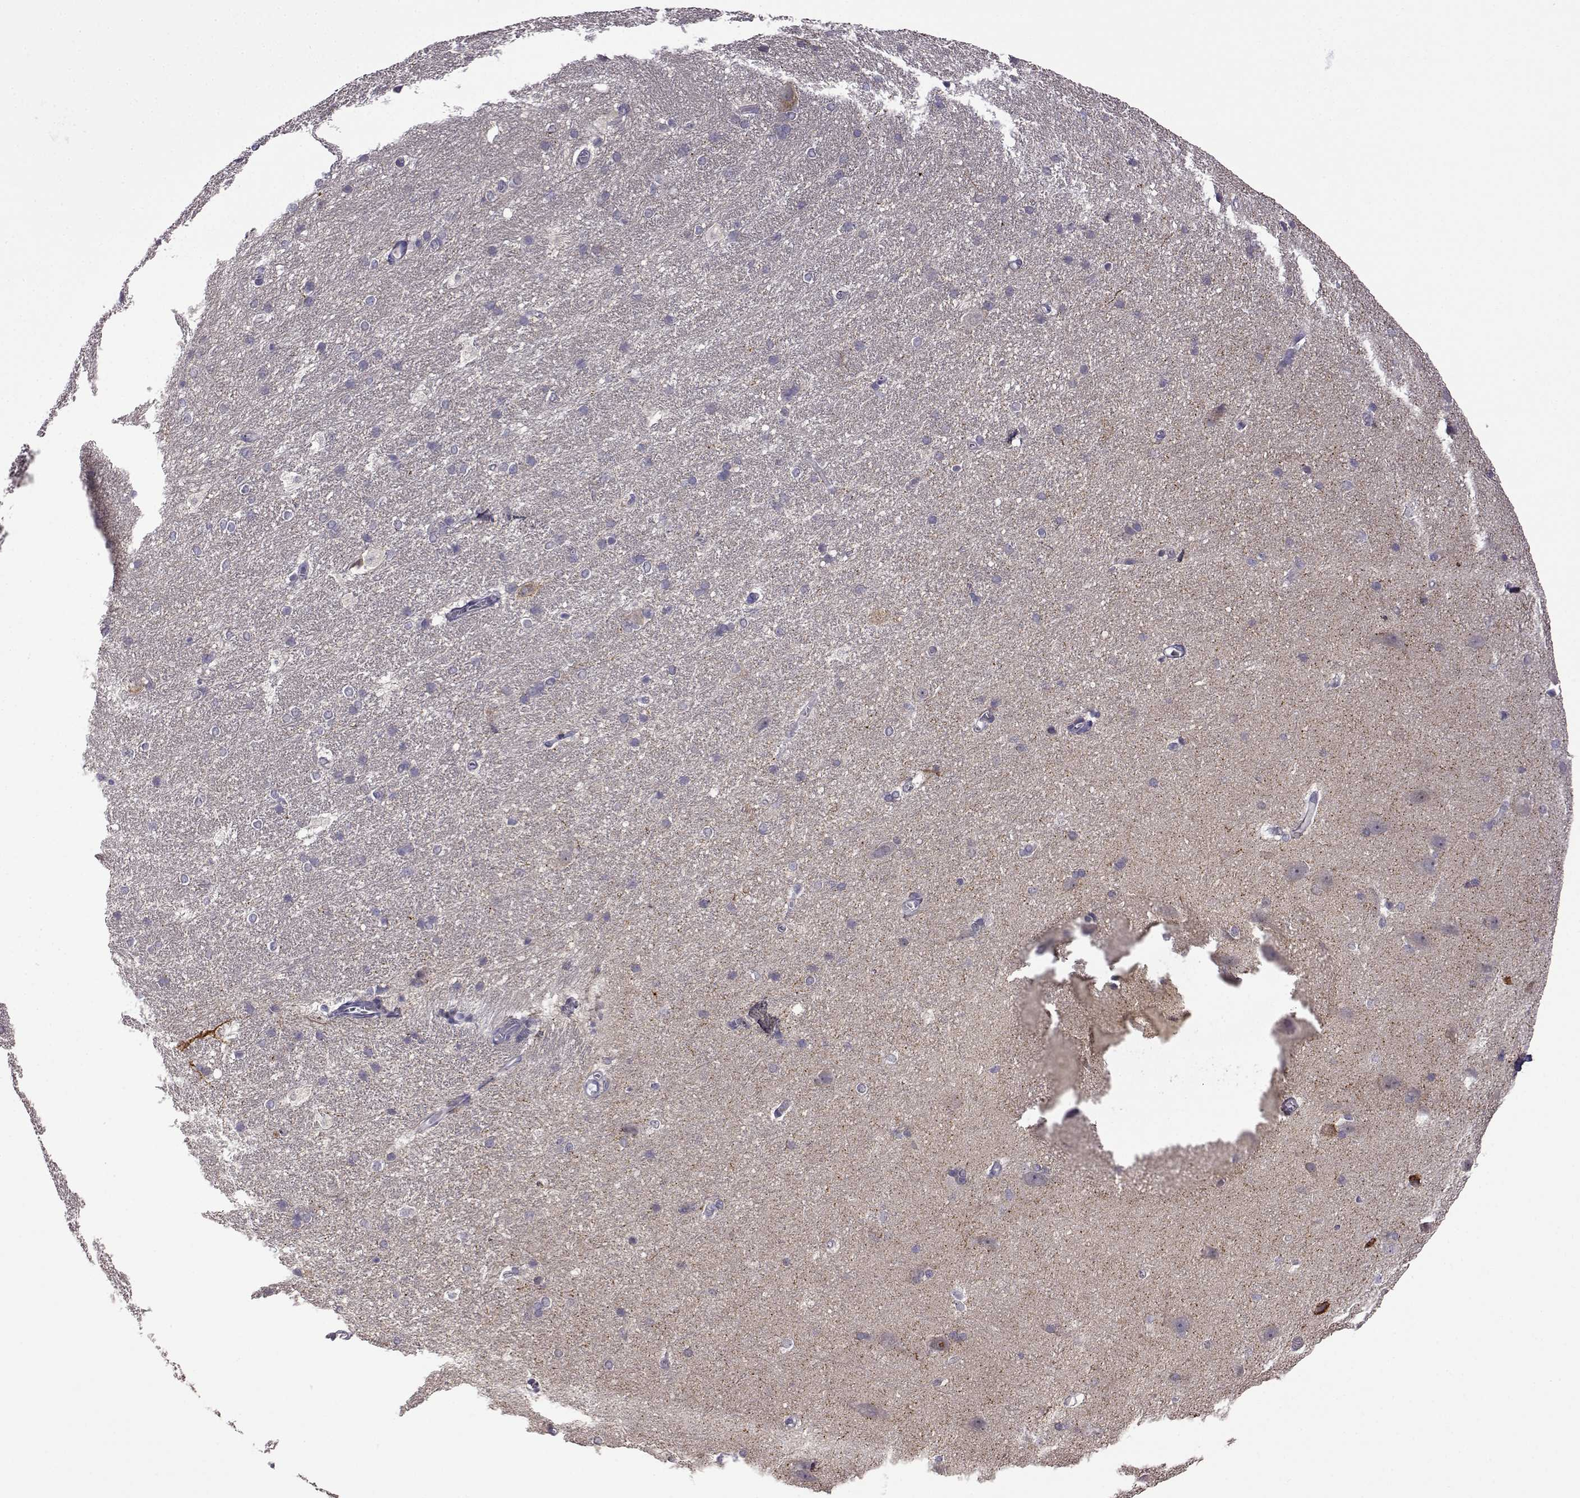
{"staining": {"intensity": "negative", "quantity": "none", "location": "none"}, "tissue": "hippocampus", "cell_type": "Glial cells", "image_type": "normal", "snomed": [{"axis": "morphology", "description": "Normal tissue, NOS"}, {"axis": "topography", "description": "Cerebral cortex"}, {"axis": "topography", "description": "Hippocampus"}], "caption": "DAB (3,3'-diaminobenzidine) immunohistochemical staining of unremarkable human hippocampus reveals no significant positivity in glial cells.", "gene": "VGF", "patient": {"sex": "female", "age": 19}}